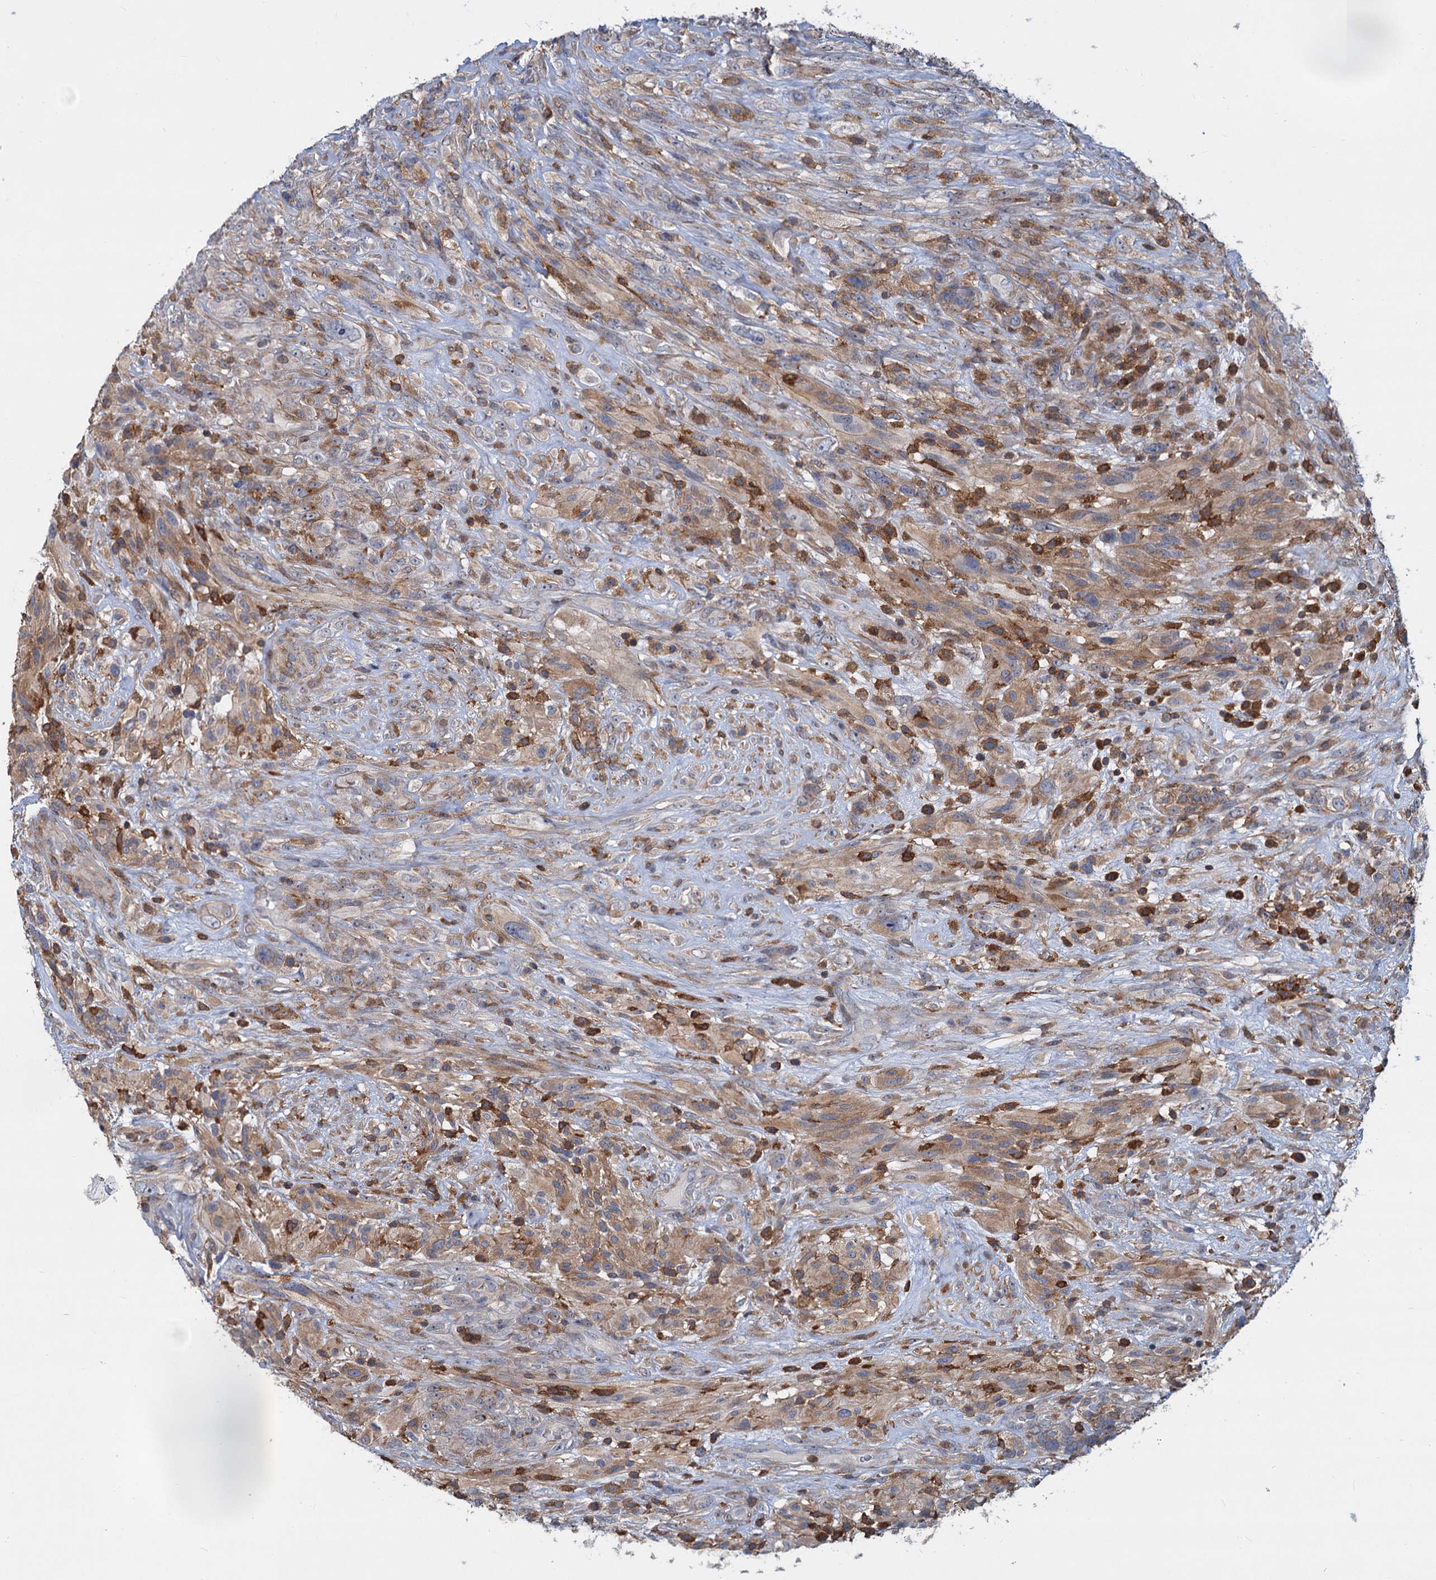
{"staining": {"intensity": "moderate", "quantity": "25%-75%", "location": "cytoplasmic/membranous"}, "tissue": "glioma", "cell_type": "Tumor cells", "image_type": "cancer", "snomed": [{"axis": "morphology", "description": "Glioma, malignant, High grade"}, {"axis": "topography", "description": "Brain"}], "caption": "Immunohistochemical staining of high-grade glioma (malignant) demonstrates moderate cytoplasmic/membranous protein staining in approximately 25%-75% of tumor cells. (DAB IHC, brown staining for protein, blue staining for nuclei).", "gene": "LRCH4", "patient": {"sex": "male", "age": 61}}